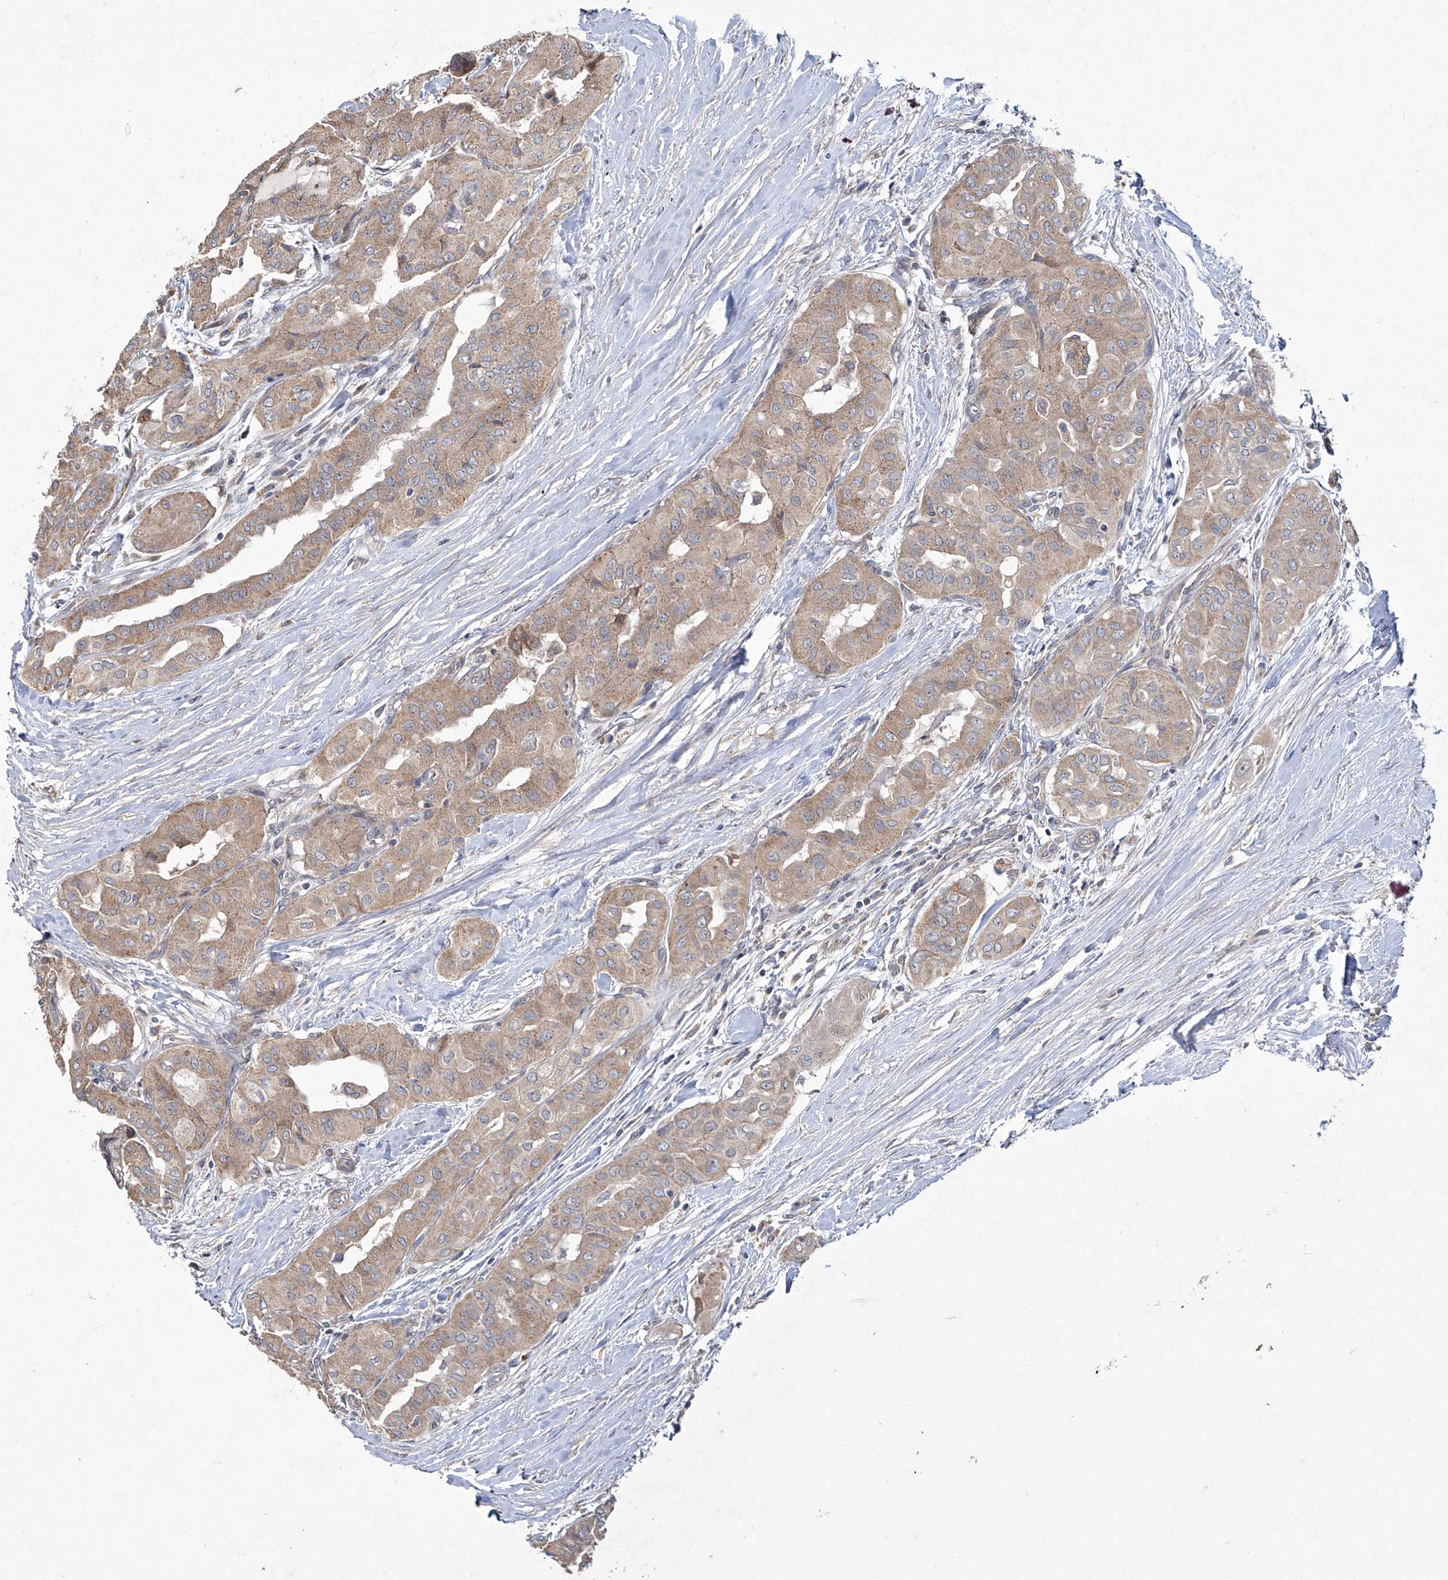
{"staining": {"intensity": "weak", "quantity": ">75%", "location": "cytoplasmic/membranous"}, "tissue": "thyroid cancer", "cell_type": "Tumor cells", "image_type": "cancer", "snomed": [{"axis": "morphology", "description": "Papillary adenocarcinoma, NOS"}, {"axis": "topography", "description": "Thyroid gland"}], "caption": "Immunohistochemical staining of human thyroid cancer (papillary adenocarcinoma) demonstrates low levels of weak cytoplasmic/membranous staining in about >75% of tumor cells. (DAB (3,3'-diaminobenzidine) IHC, brown staining for protein, blue staining for nuclei).", "gene": "TRIM60", "patient": {"sex": "female", "age": 59}}